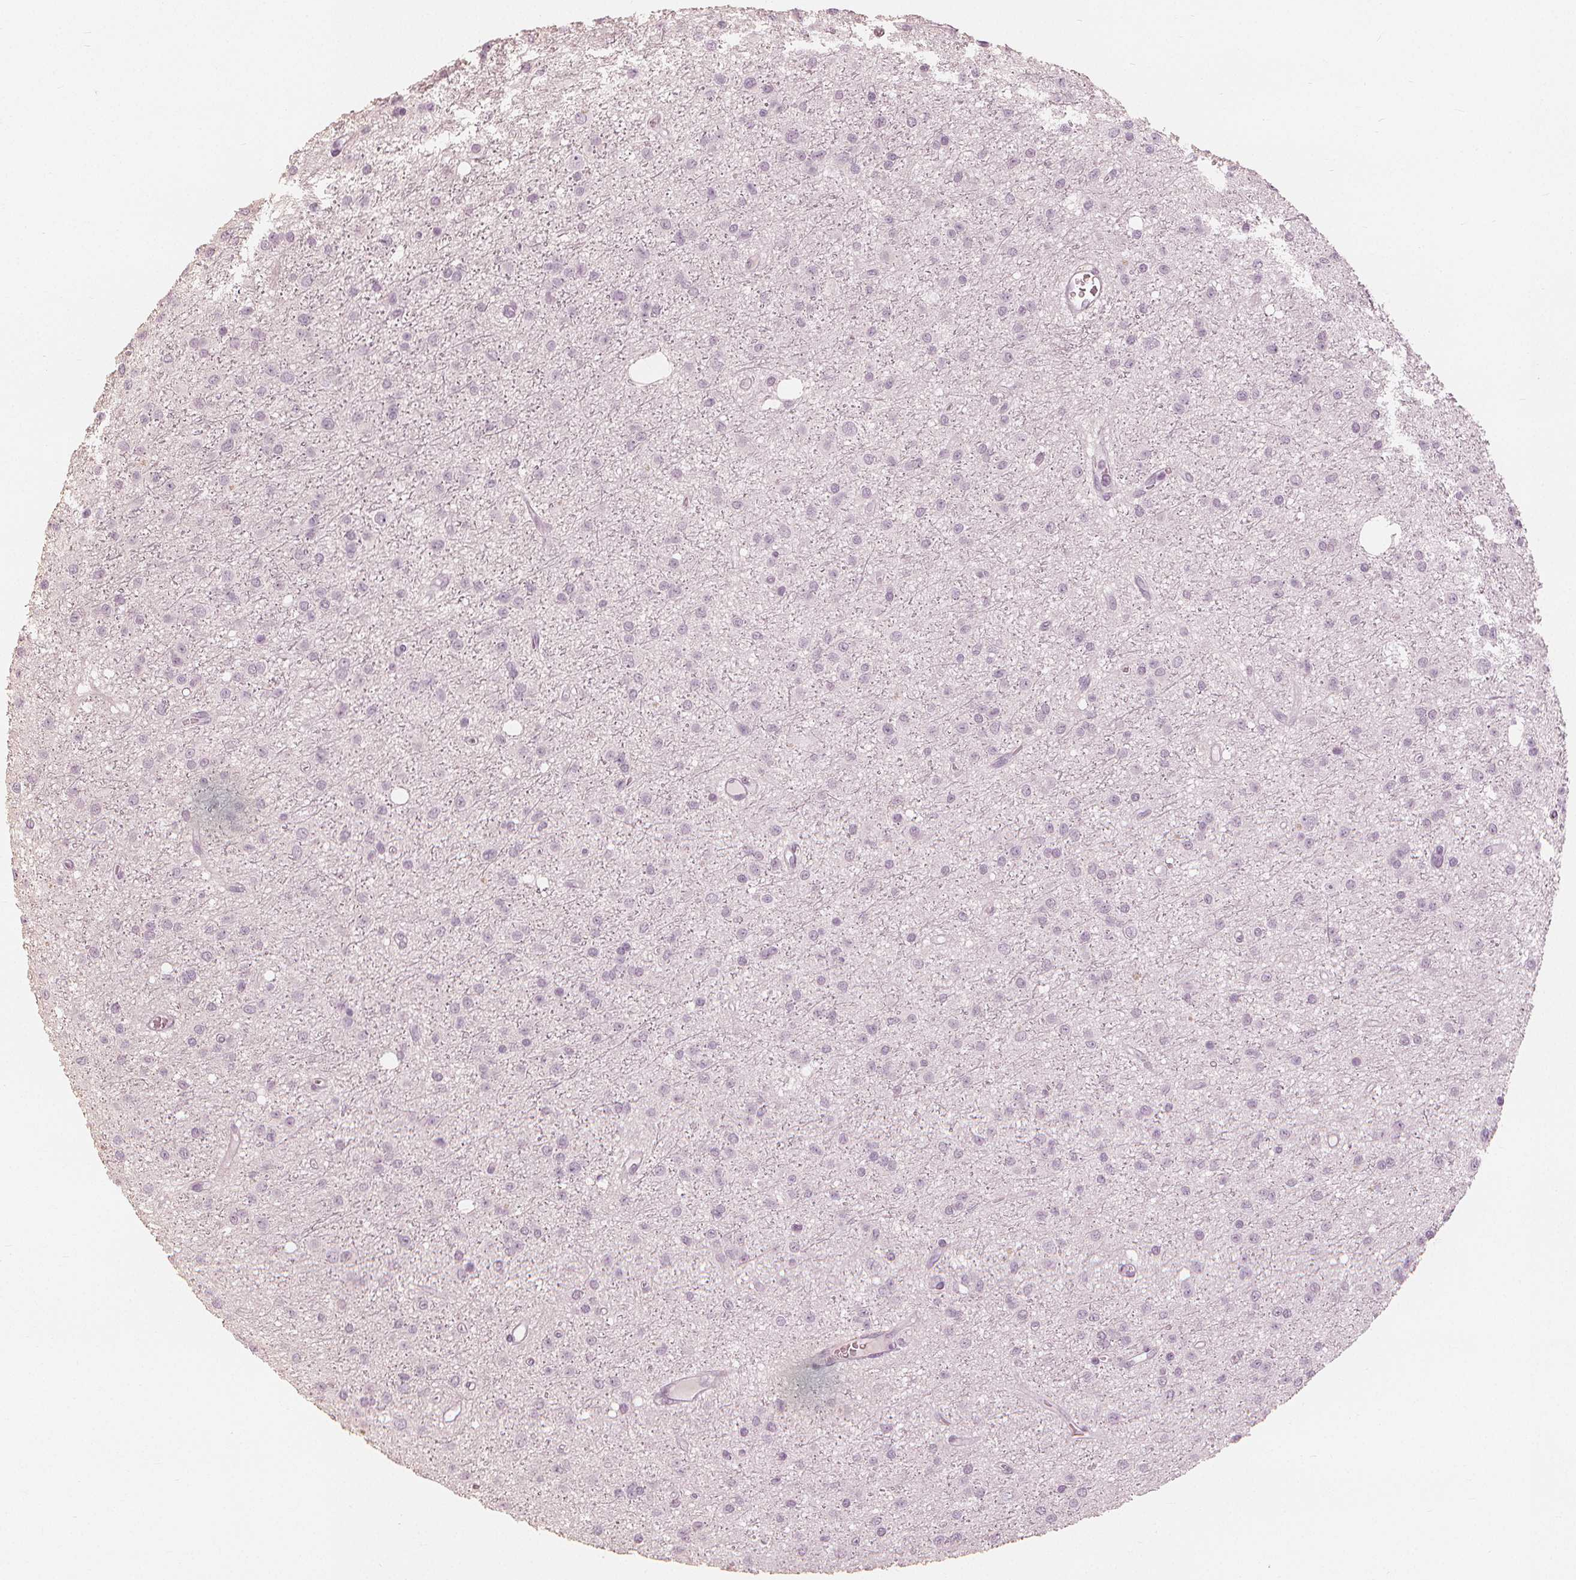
{"staining": {"intensity": "negative", "quantity": "none", "location": "none"}, "tissue": "glioma", "cell_type": "Tumor cells", "image_type": "cancer", "snomed": [{"axis": "morphology", "description": "Glioma, malignant, Low grade"}, {"axis": "topography", "description": "Brain"}], "caption": "This image is of glioma stained with IHC to label a protein in brown with the nuclei are counter-stained blue. There is no expression in tumor cells.", "gene": "PAEP", "patient": {"sex": "male", "age": 27}}